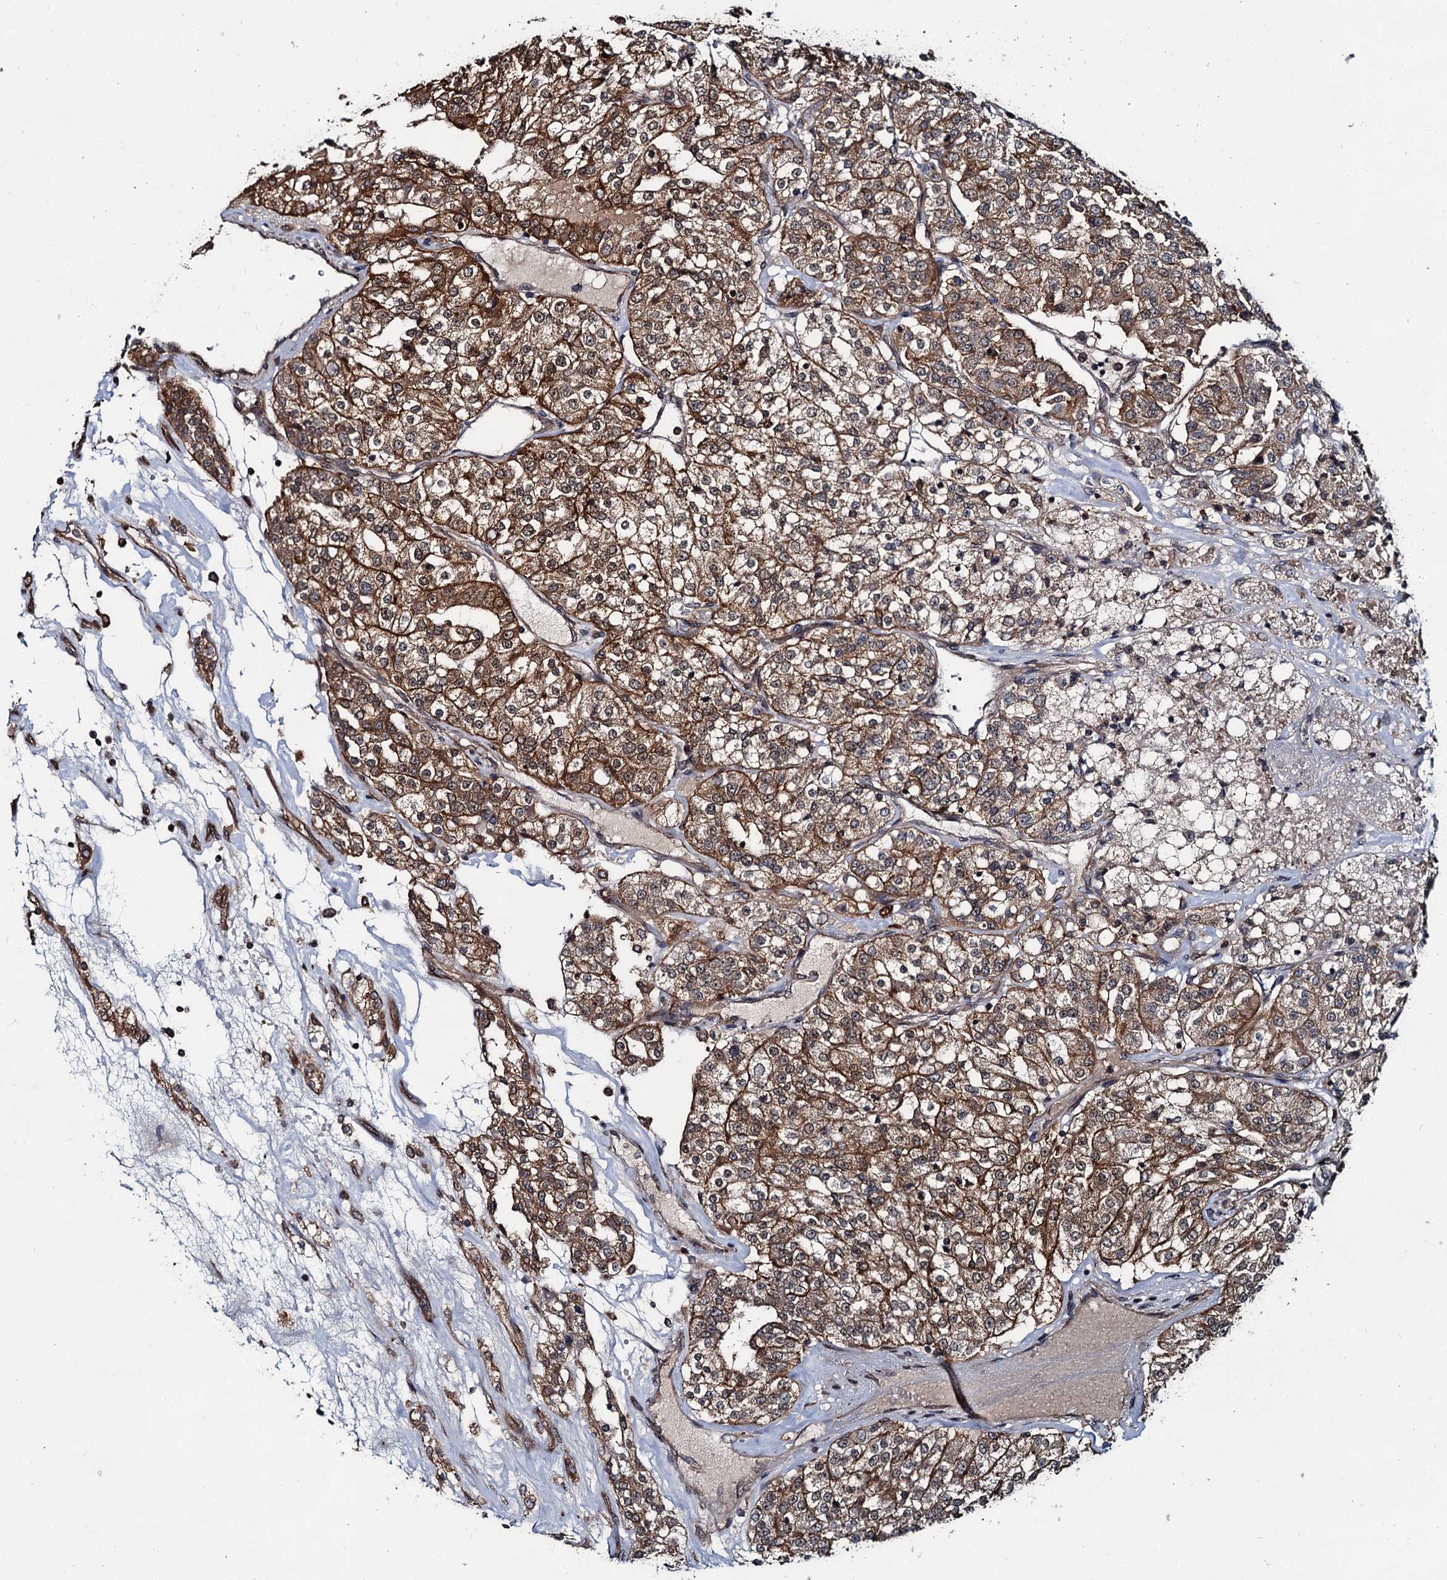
{"staining": {"intensity": "moderate", "quantity": ">75%", "location": "cytoplasmic/membranous"}, "tissue": "renal cancer", "cell_type": "Tumor cells", "image_type": "cancer", "snomed": [{"axis": "morphology", "description": "Adenocarcinoma, NOS"}, {"axis": "topography", "description": "Kidney"}], "caption": "Protein analysis of renal cancer tissue exhibits moderate cytoplasmic/membranous staining in approximately >75% of tumor cells.", "gene": "ZFYVE19", "patient": {"sex": "female", "age": 63}}